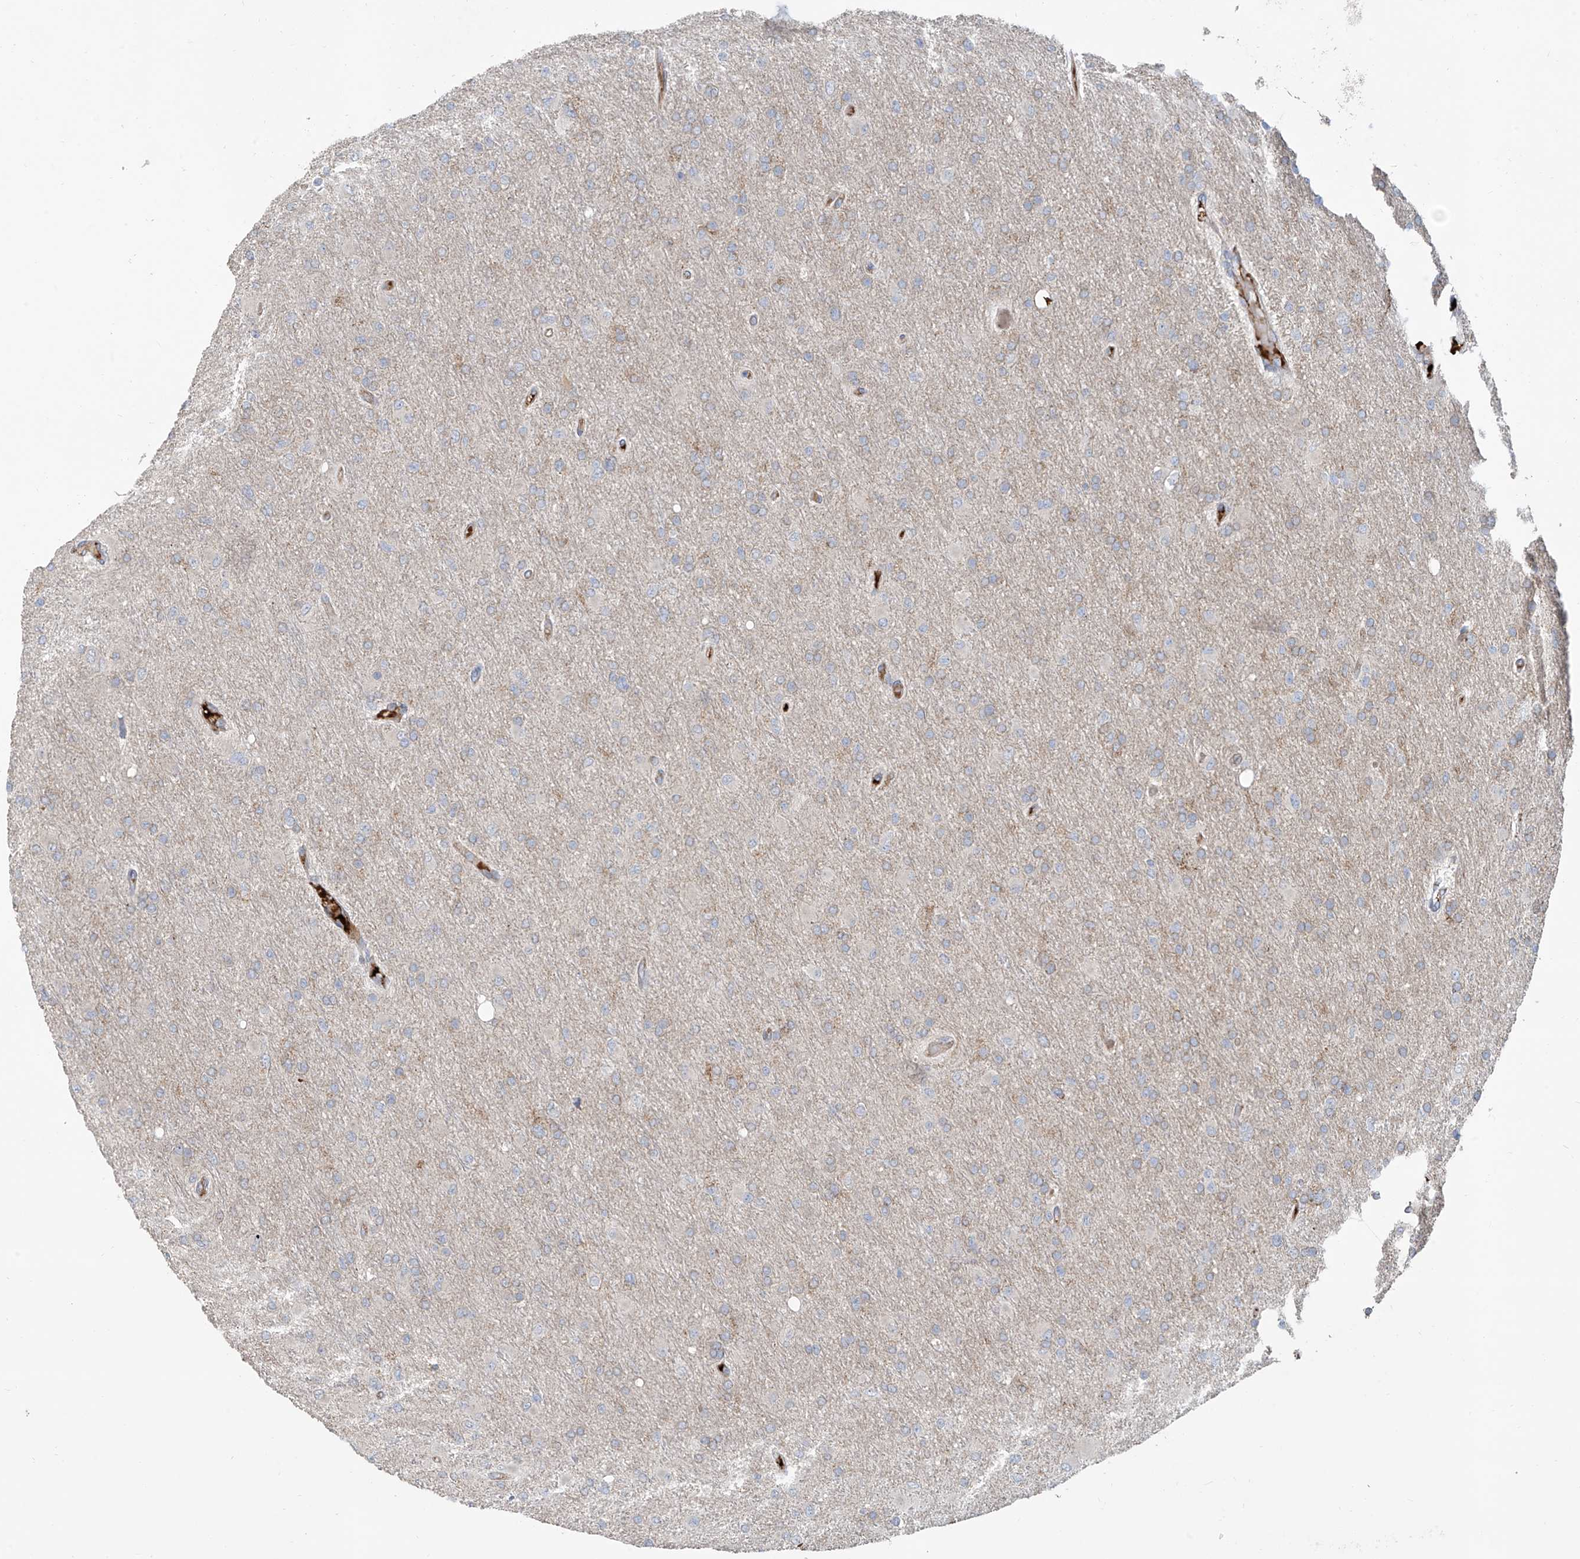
{"staining": {"intensity": "negative", "quantity": "none", "location": "none"}, "tissue": "glioma", "cell_type": "Tumor cells", "image_type": "cancer", "snomed": [{"axis": "morphology", "description": "Glioma, malignant, High grade"}, {"axis": "topography", "description": "Cerebral cortex"}], "caption": "DAB immunohistochemical staining of human glioma demonstrates no significant expression in tumor cells.", "gene": "ABTB1", "patient": {"sex": "female", "age": 36}}